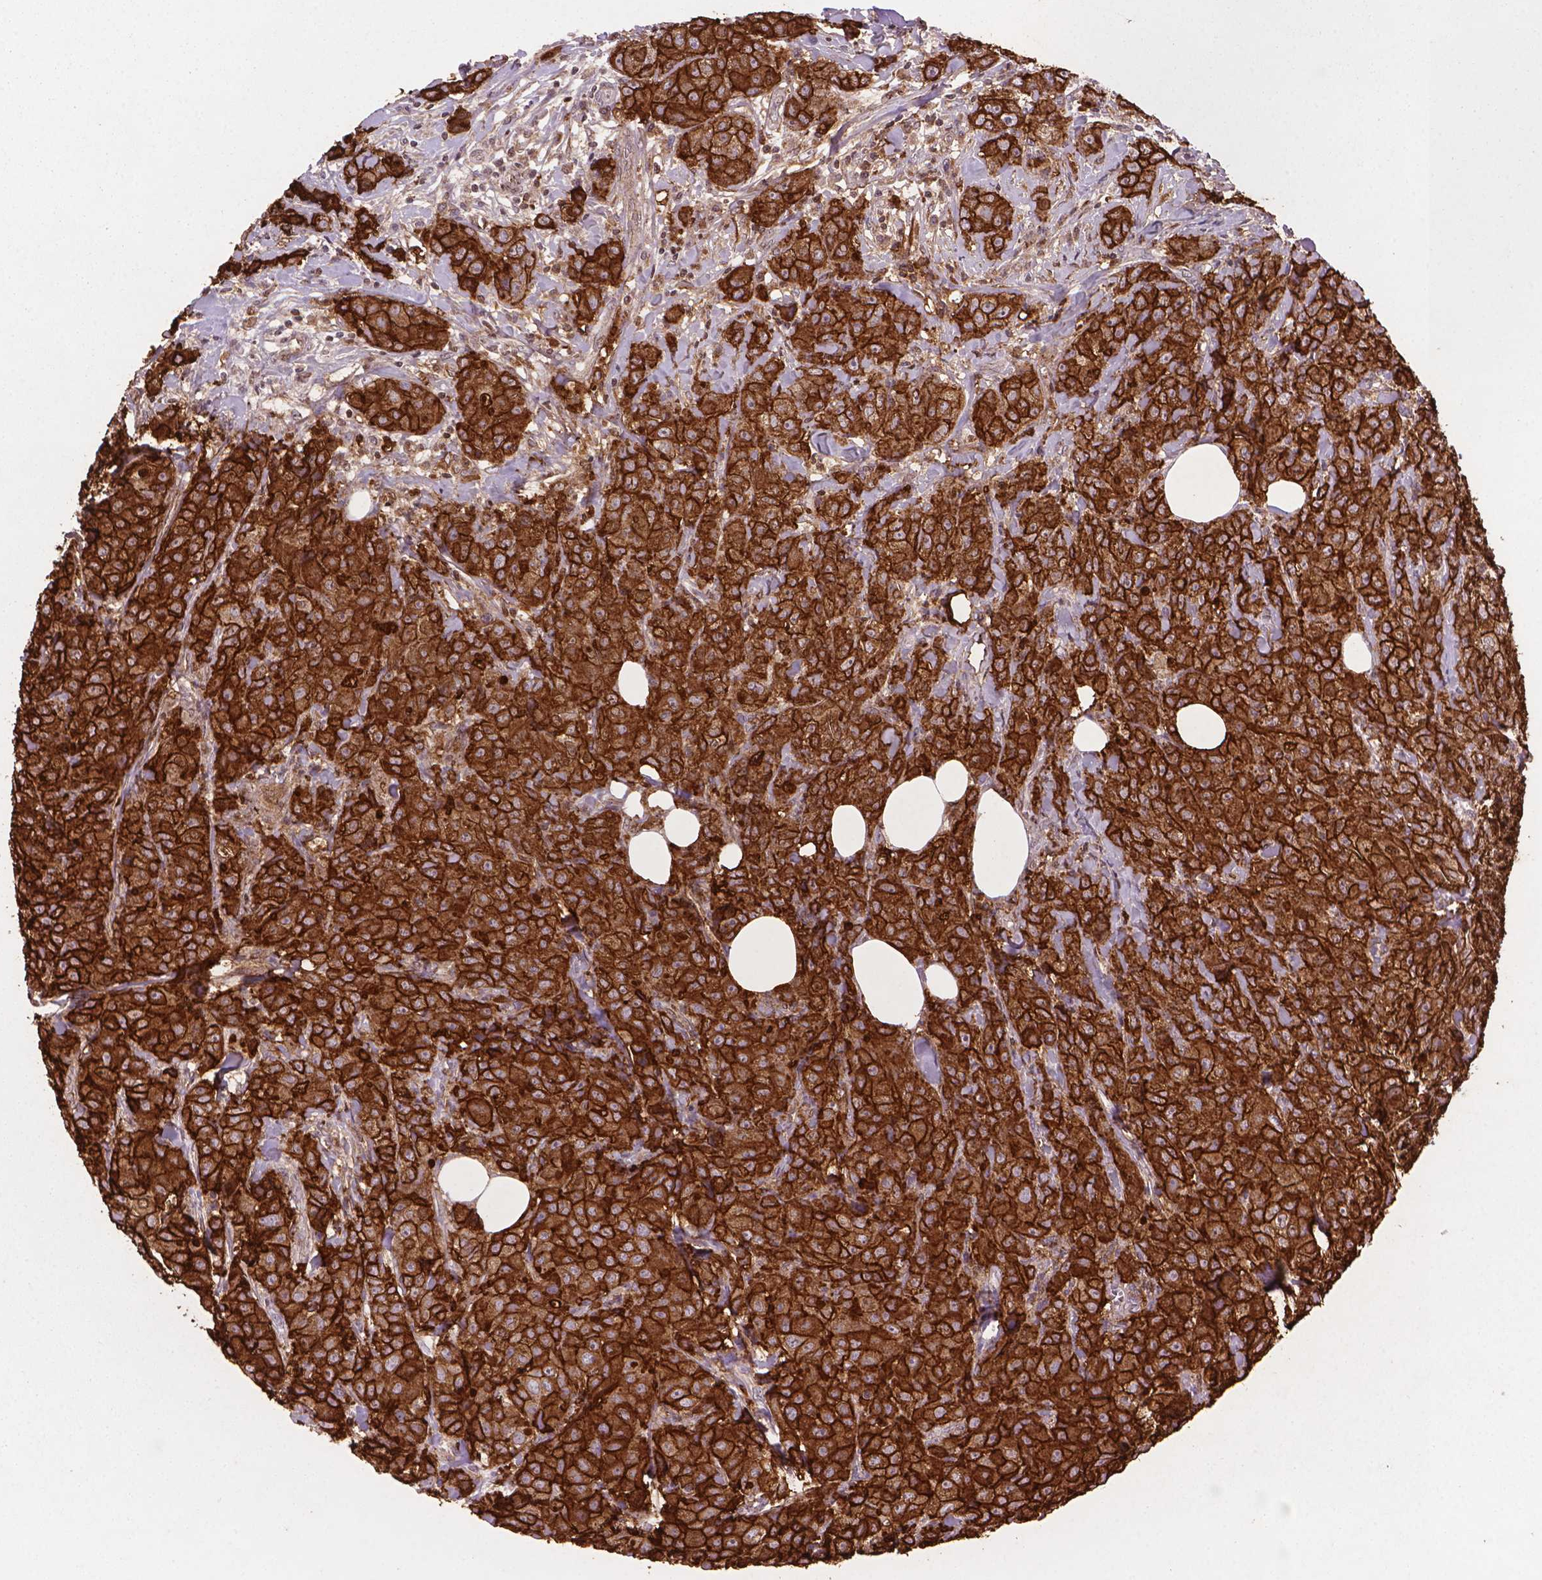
{"staining": {"intensity": "strong", "quantity": ">75%", "location": "cytoplasmic/membranous"}, "tissue": "breast cancer", "cell_type": "Tumor cells", "image_type": "cancer", "snomed": [{"axis": "morphology", "description": "Duct carcinoma"}, {"axis": "topography", "description": "Breast"}], "caption": "Breast cancer (intraductal carcinoma) stained for a protein demonstrates strong cytoplasmic/membranous positivity in tumor cells.", "gene": "MUC1", "patient": {"sex": "female", "age": 43}}